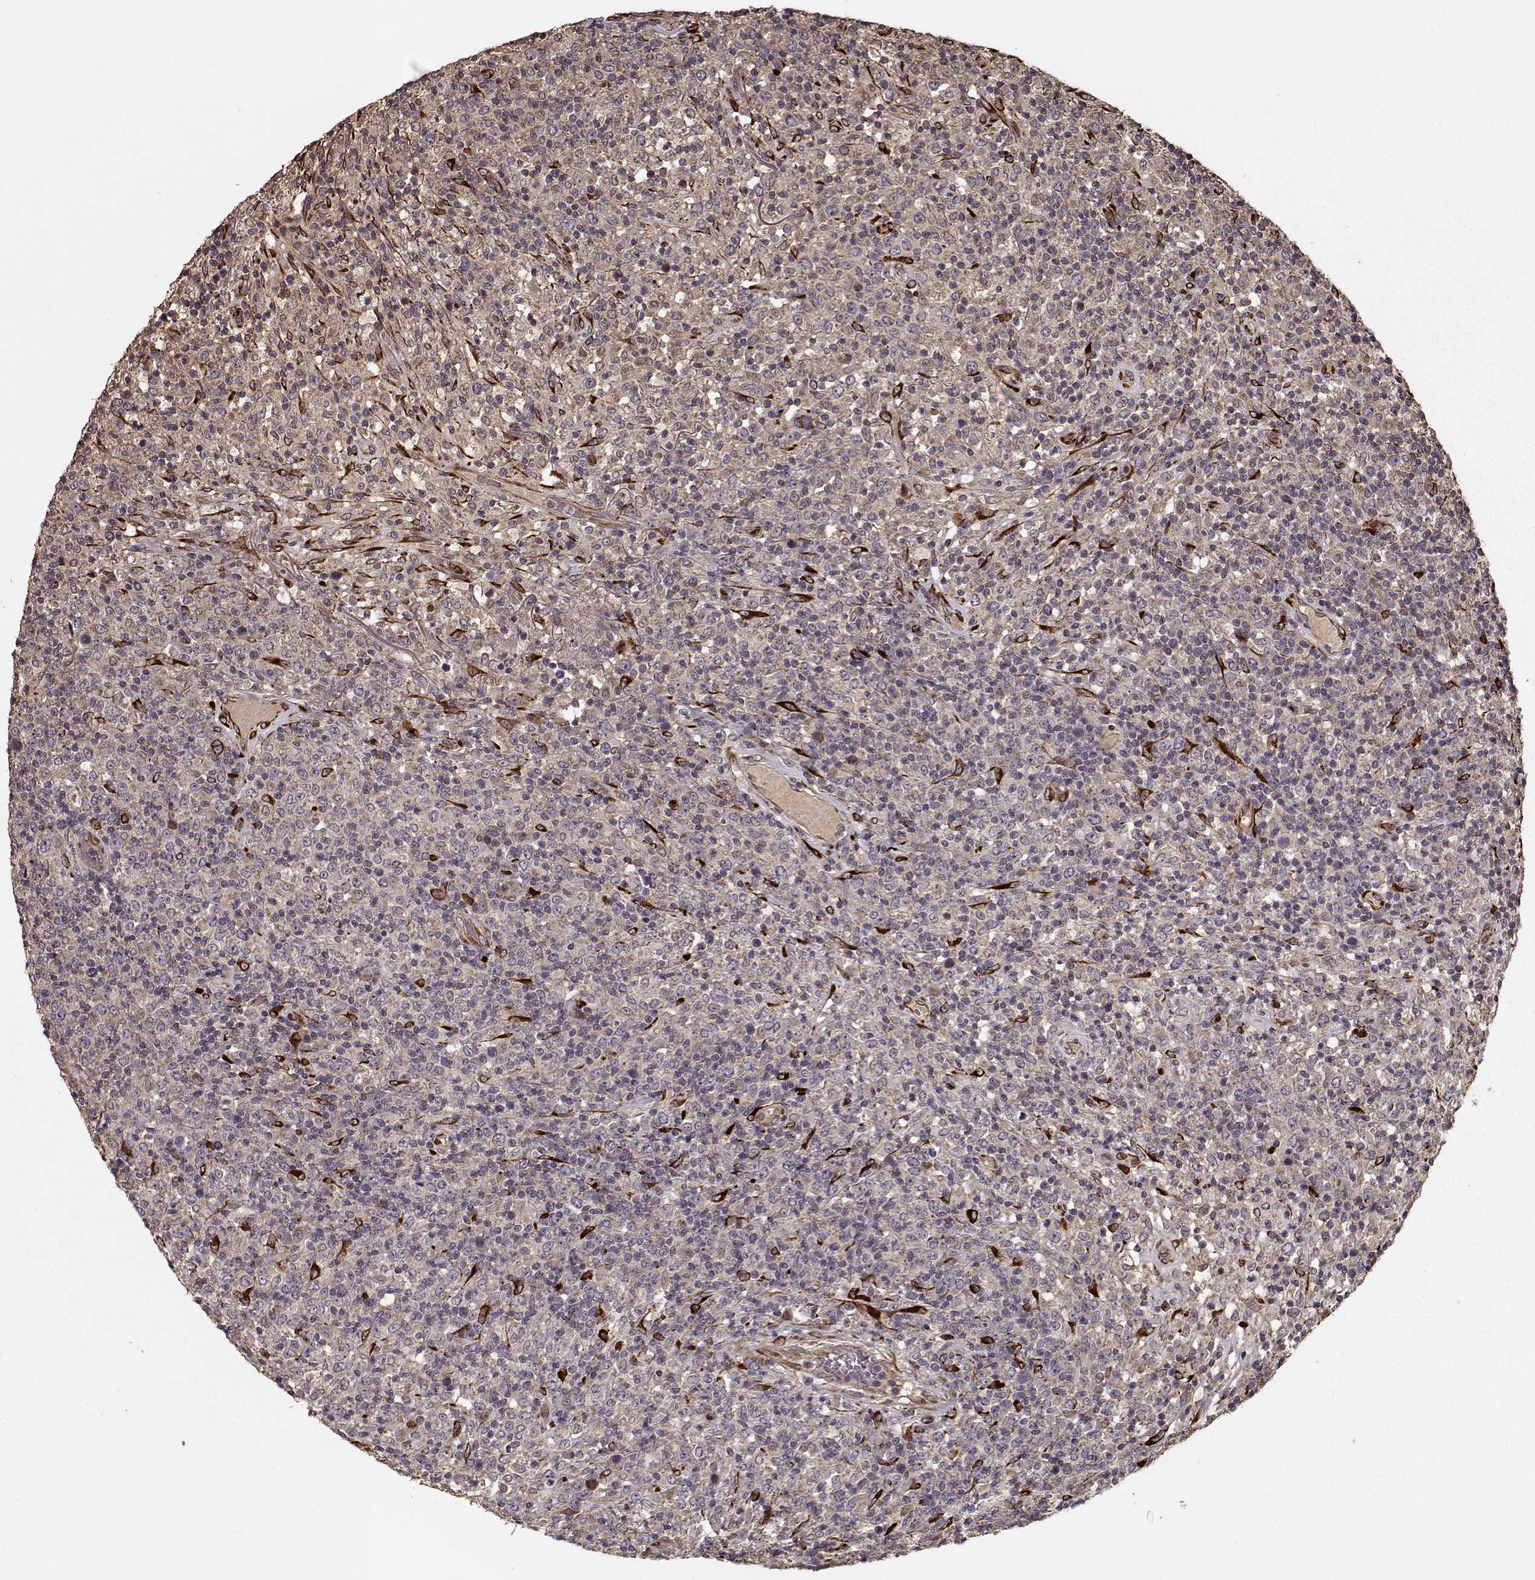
{"staining": {"intensity": "weak", "quantity": ">75%", "location": "cytoplasmic/membranous"}, "tissue": "lymphoma", "cell_type": "Tumor cells", "image_type": "cancer", "snomed": [{"axis": "morphology", "description": "Malignant lymphoma, non-Hodgkin's type, High grade"}, {"axis": "topography", "description": "Lung"}], "caption": "Protein positivity by immunohistochemistry reveals weak cytoplasmic/membranous expression in approximately >75% of tumor cells in lymphoma. (DAB (3,3'-diaminobenzidine) IHC with brightfield microscopy, high magnification).", "gene": "IMMP1L", "patient": {"sex": "male", "age": 79}}